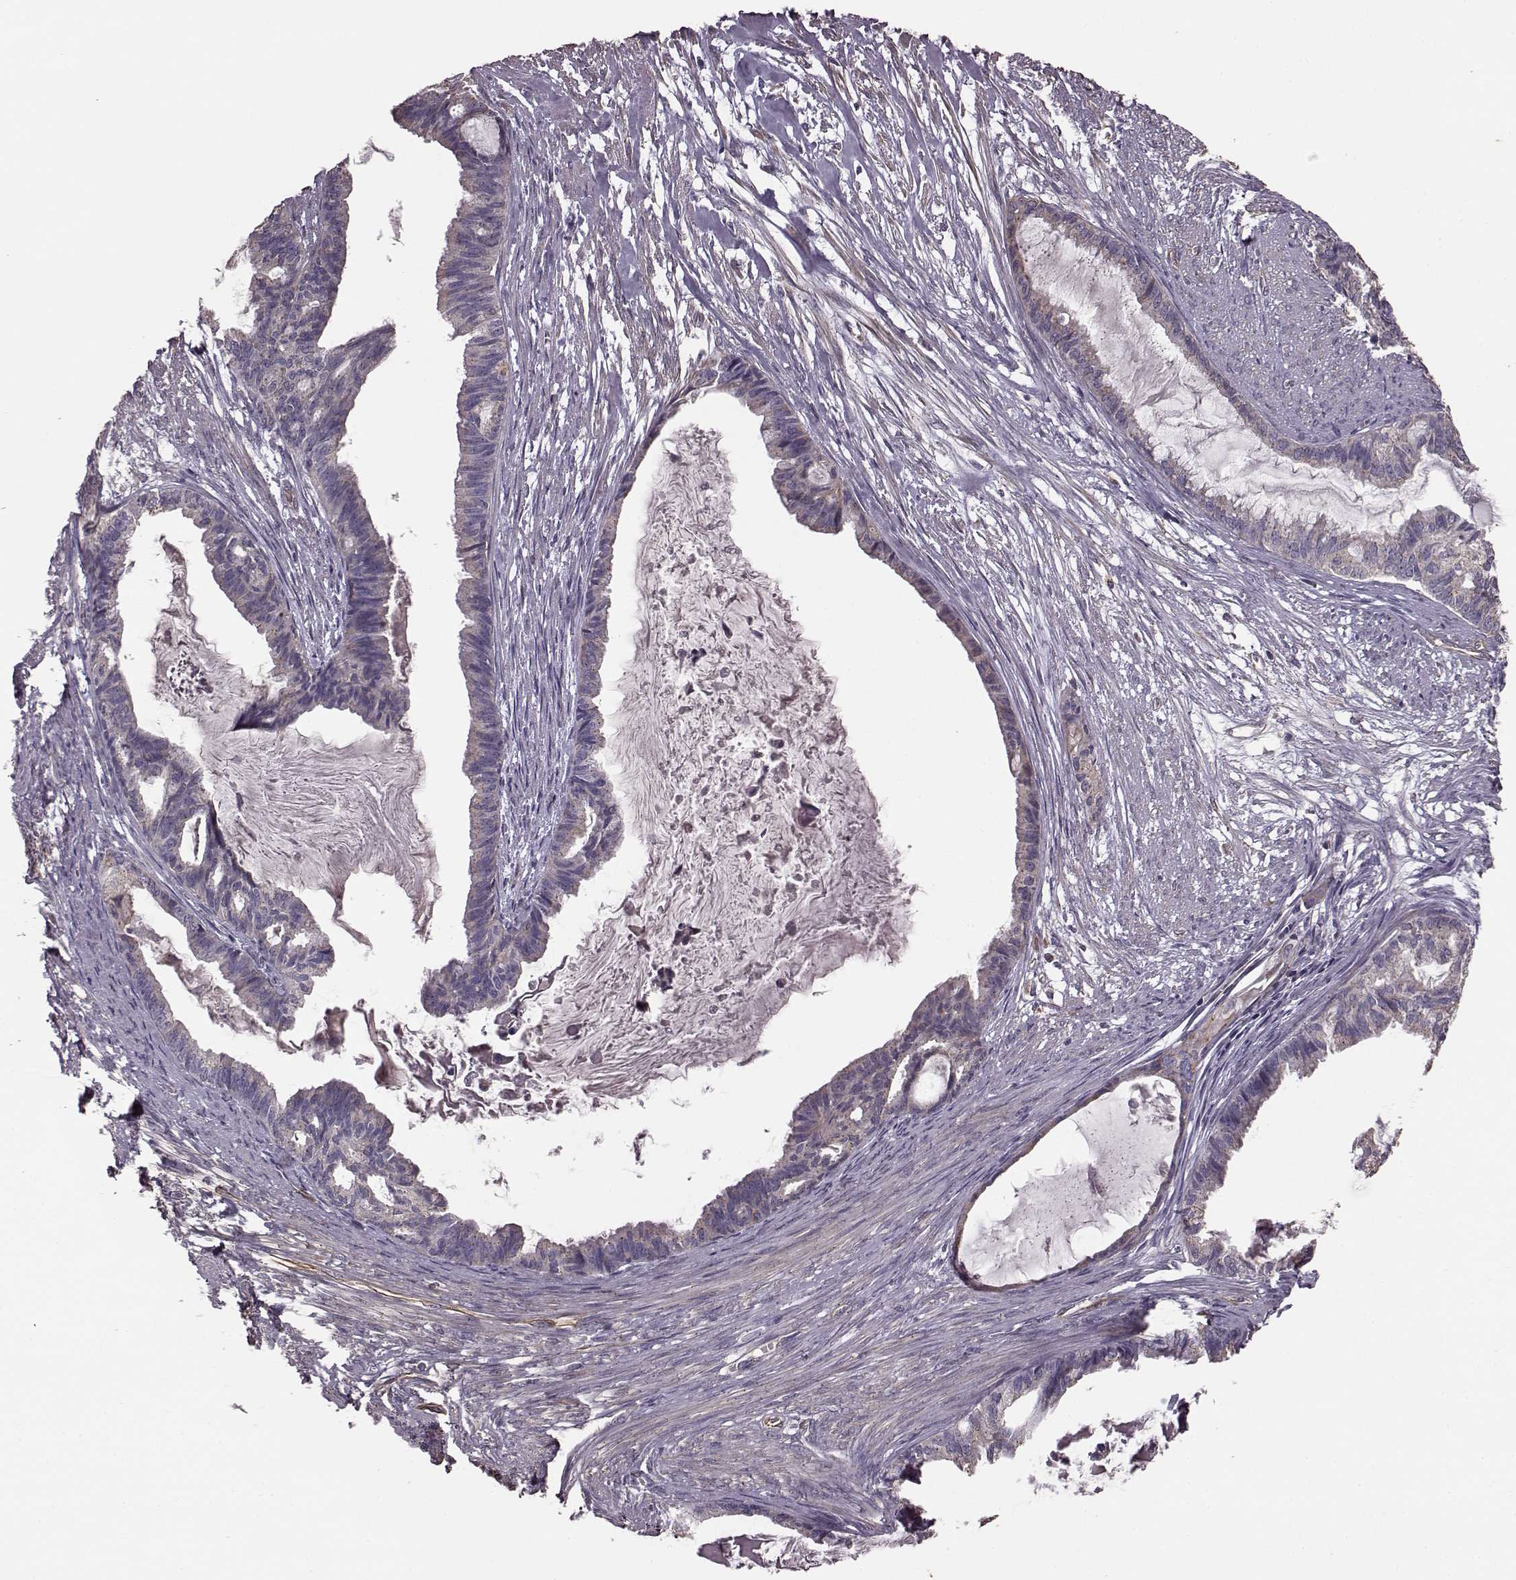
{"staining": {"intensity": "weak", "quantity": "<25%", "location": "cytoplasmic/membranous"}, "tissue": "endometrial cancer", "cell_type": "Tumor cells", "image_type": "cancer", "snomed": [{"axis": "morphology", "description": "Adenocarcinoma, NOS"}, {"axis": "topography", "description": "Endometrium"}], "caption": "Immunohistochemical staining of human endometrial cancer (adenocarcinoma) reveals no significant staining in tumor cells.", "gene": "NTF3", "patient": {"sex": "female", "age": 86}}